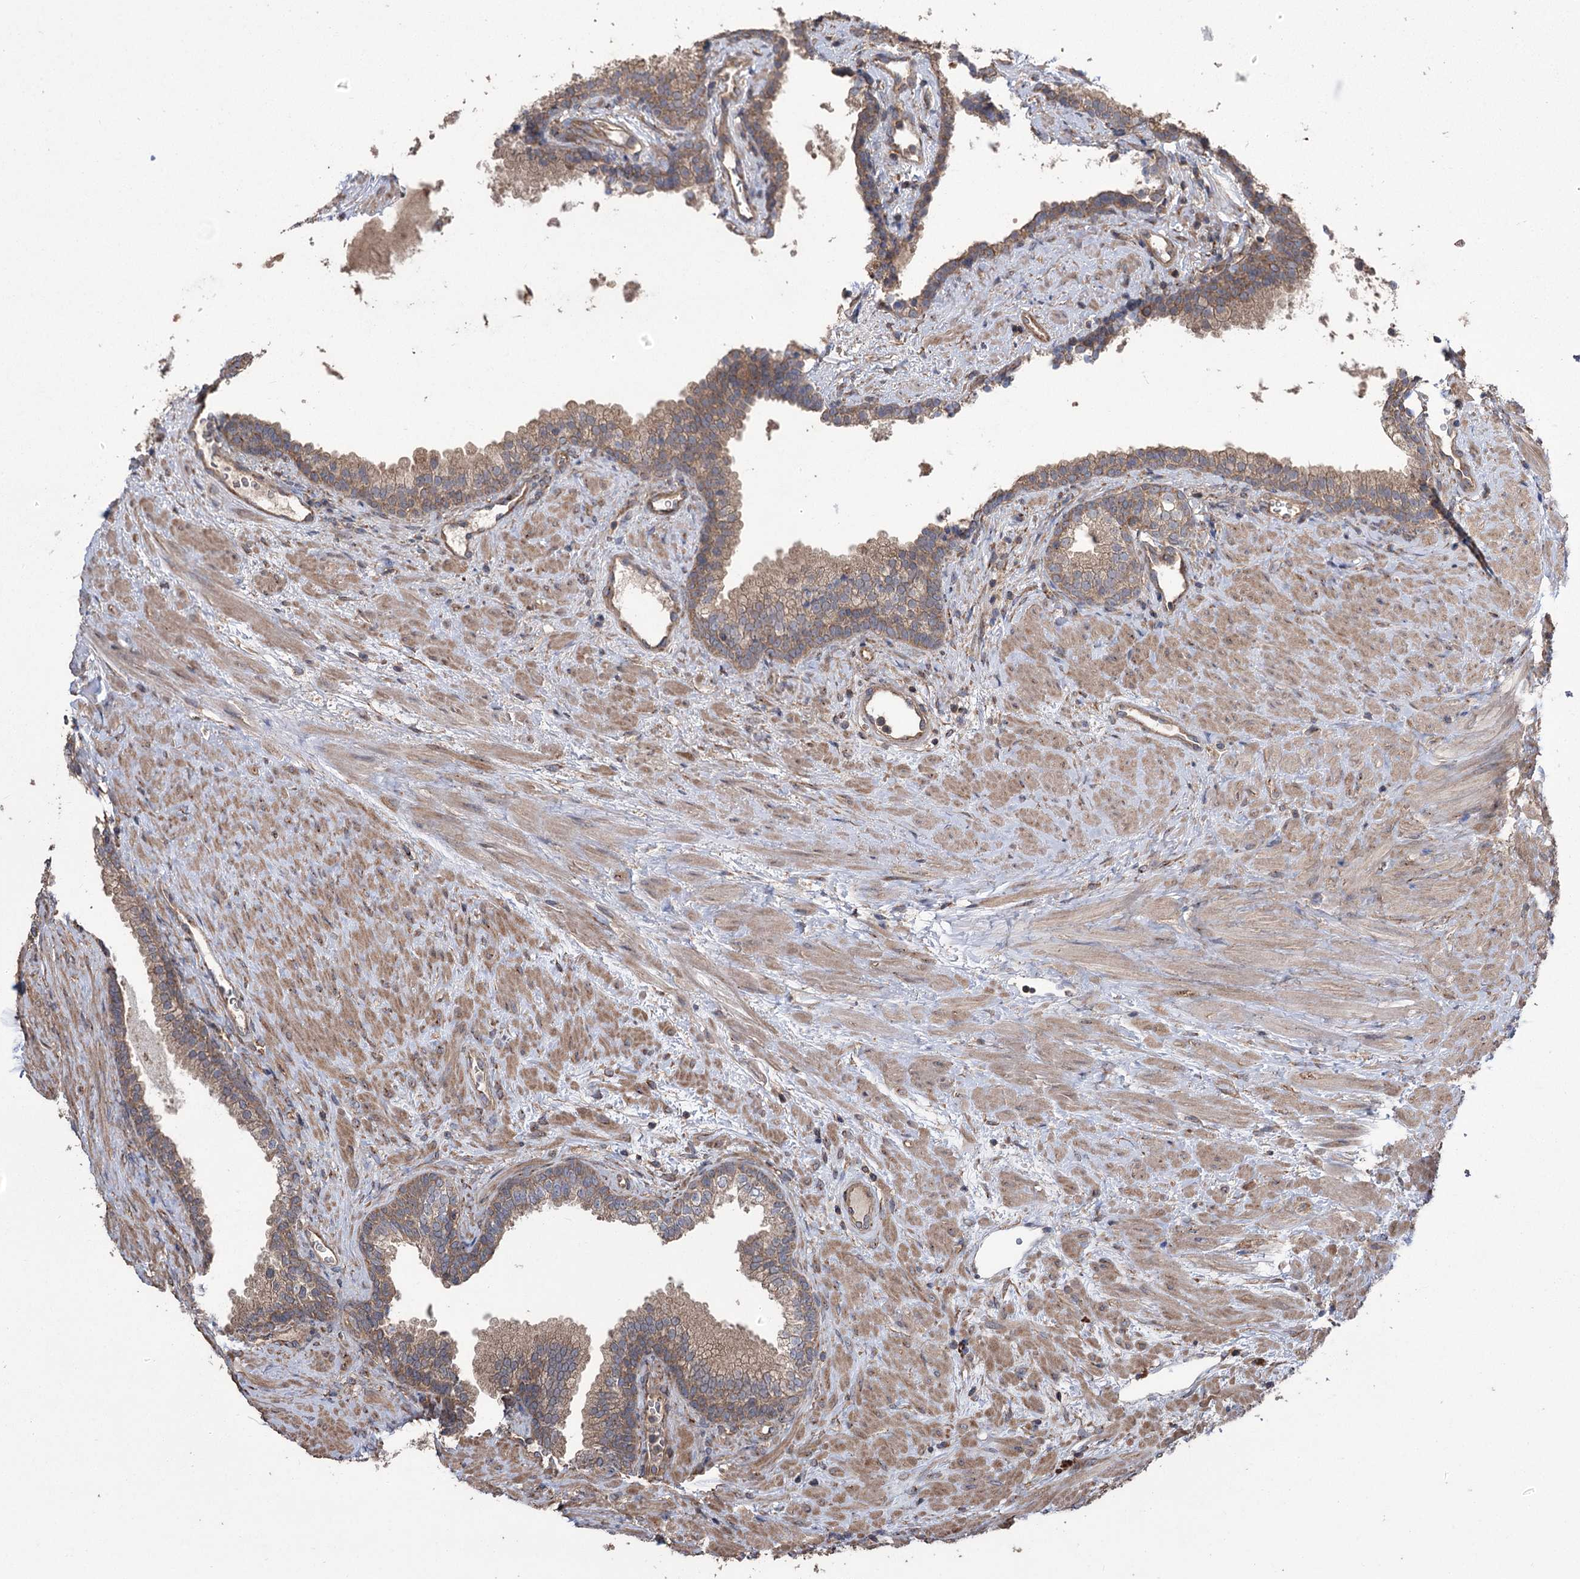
{"staining": {"intensity": "moderate", "quantity": ">75%", "location": "cytoplasmic/membranous"}, "tissue": "prostate", "cell_type": "Glandular cells", "image_type": "normal", "snomed": [{"axis": "morphology", "description": "Normal tissue, NOS"}, {"axis": "topography", "description": "Prostate"}], "caption": "The immunohistochemical stain labels moderate cytoplasmic/membranous positivity in glandular cells of benign prostate. (IHC, brightfield microscopy, high magnification).", "gene": "PRSS53", "patient": {"sex": "male", "age": 76}}